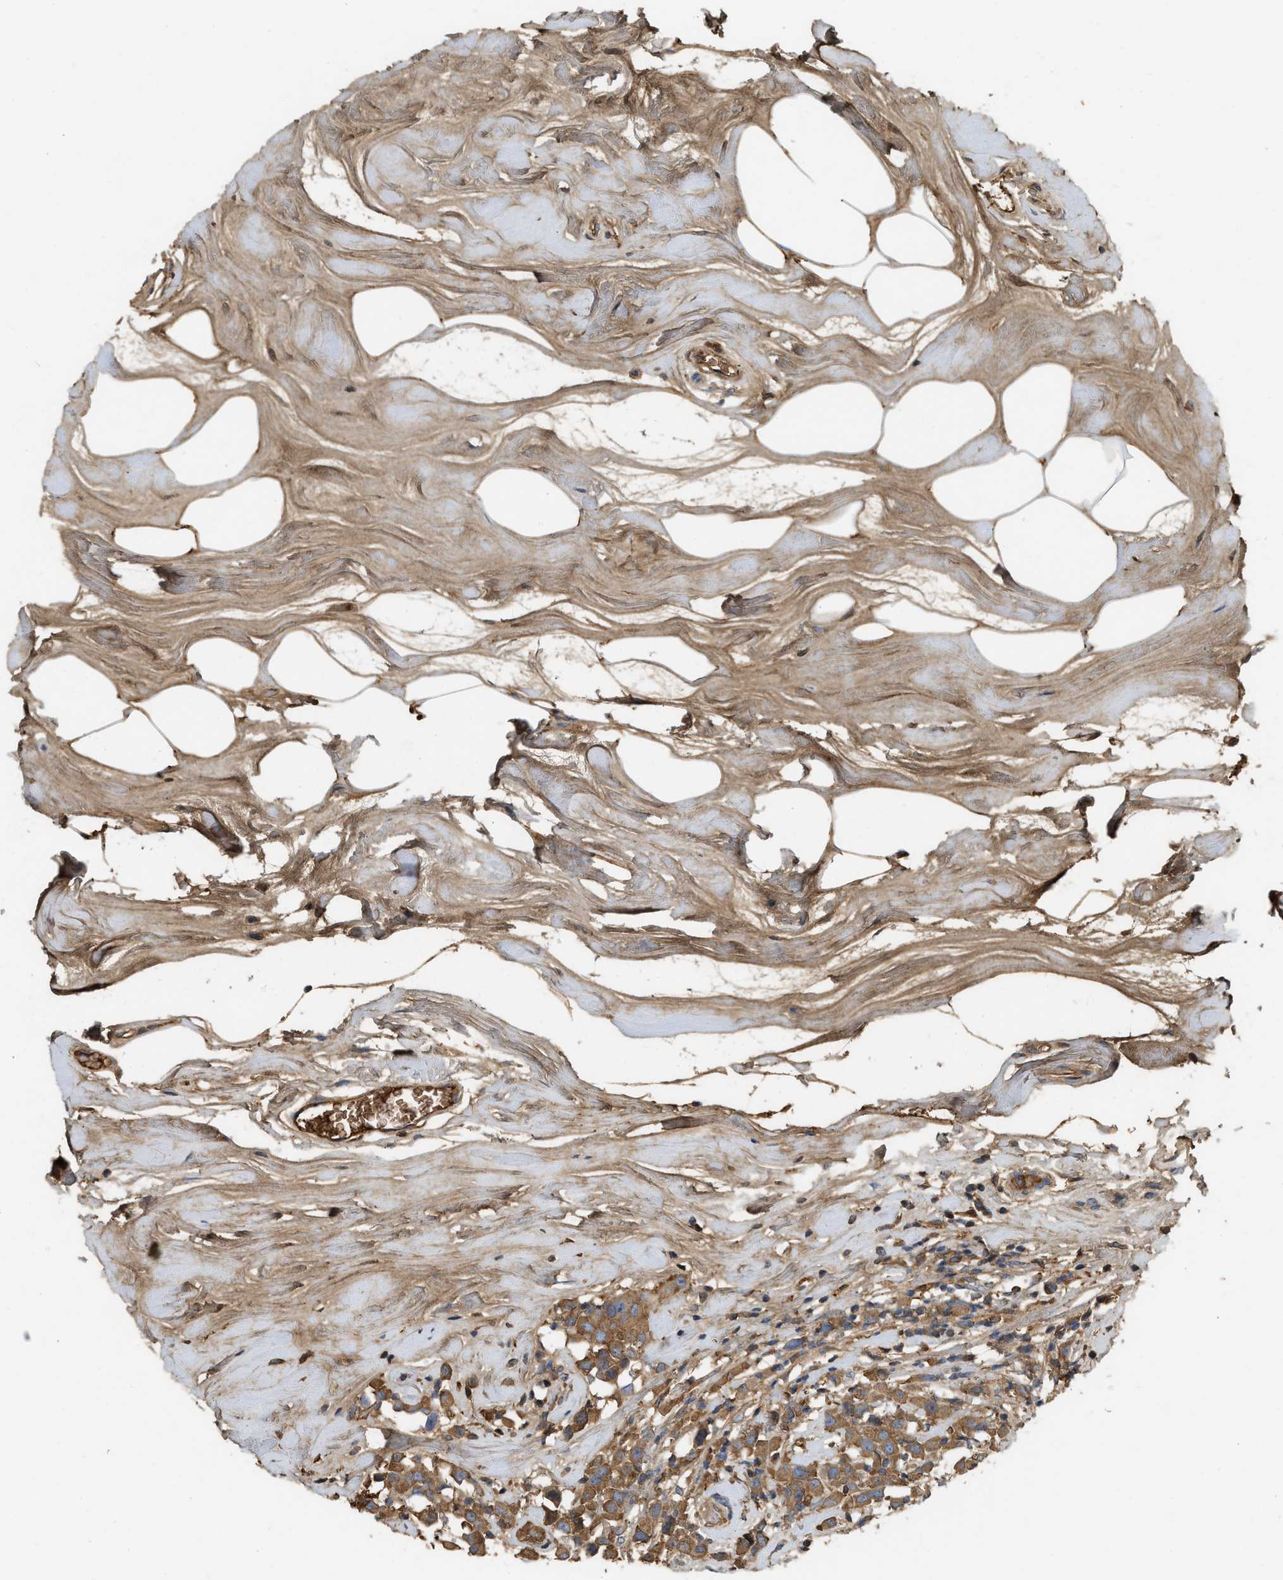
{"staining": {"intensity": "moderate", "quantity": ">75%", "location": "cytoplasmic/membranous"}, "tissue": "breast cancer", "cell_type": "Tumor cells", "image_type": "cancer", "snomed": [{"axis": "morphology", "description": "Duct carcinoma"}, {"axis": "topography", "description": "Breast"}], "caption": "Breast cancer (infiltrating ductal carcinoma) stained with a brown dye displays moderate cytoplasmic/membranous positive positivity in approximately >75% of tumor cells.", "gene": "F8", "patient": {"sex": "female", "age": 61}}